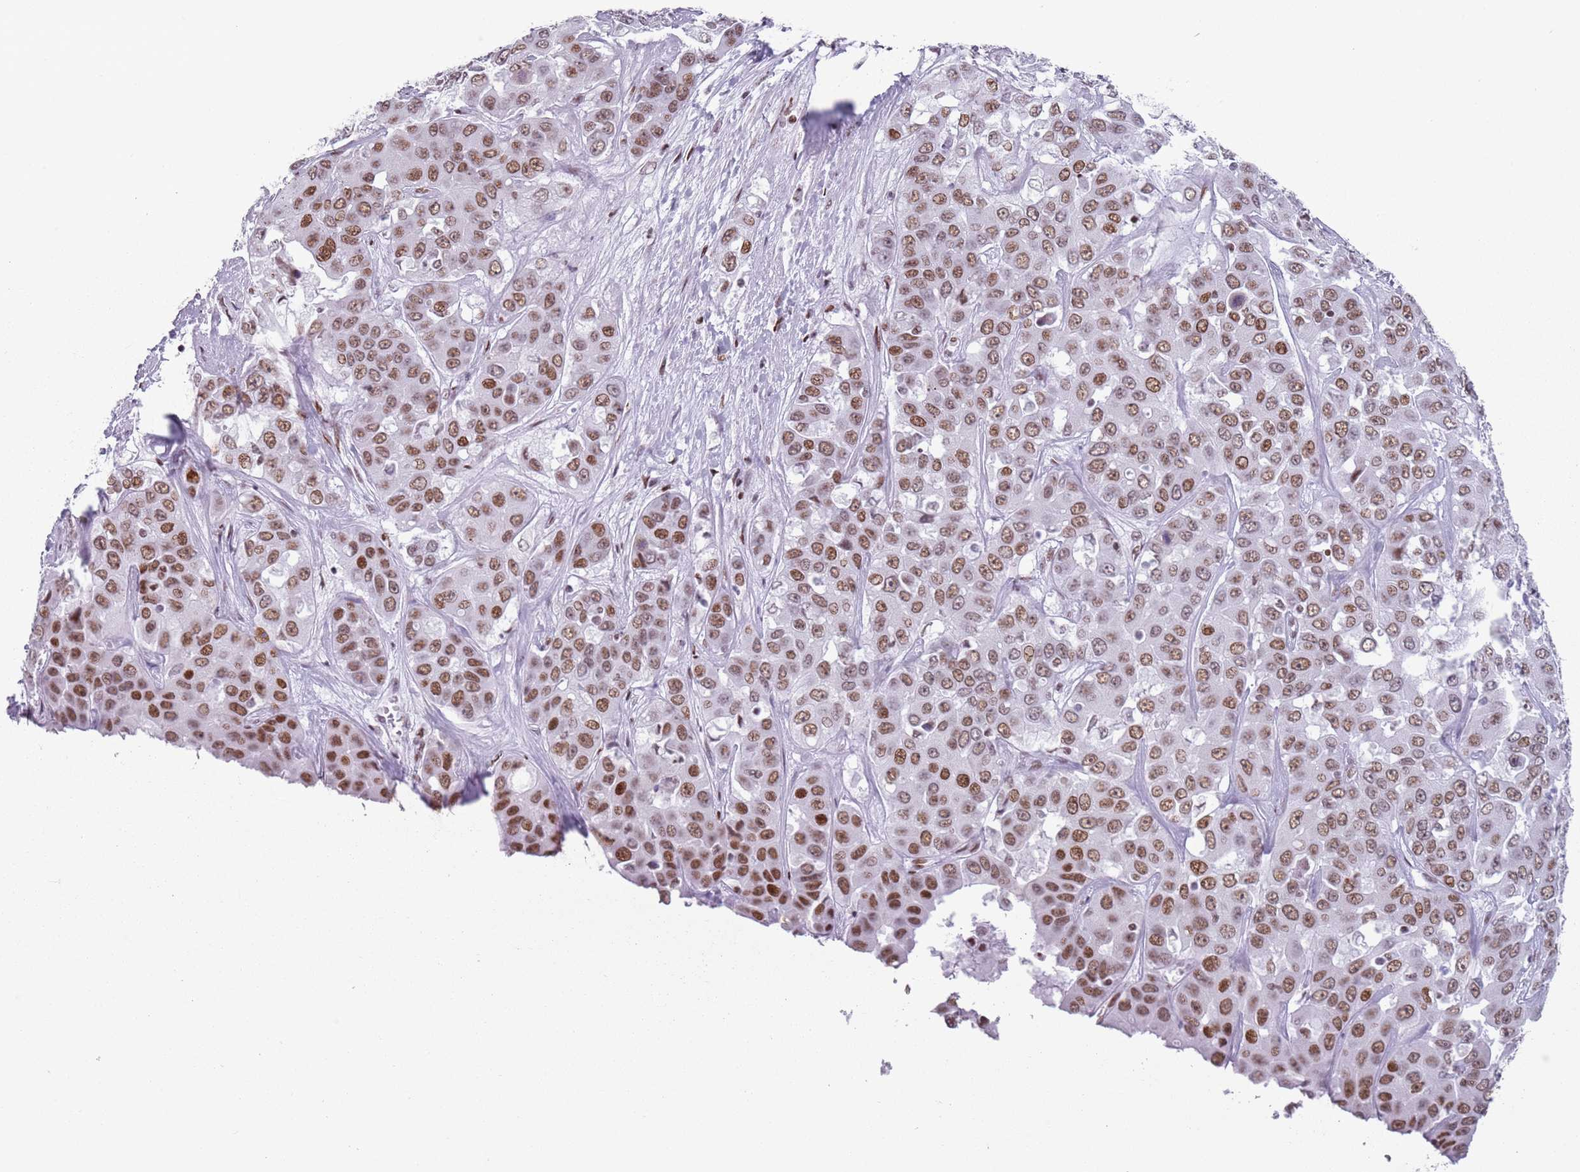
{"staining": {"intensity": "moderate", "quantity": ">75%", "location": "nuclear"}, "tissue": "liver cancer", "cell_type": "Tumor cells", "image_type": "cancer", "snomed": [{"axis": "morphology", "description": "Cholangiocarcinoma"}, {"axis": "topography", "description": "Liver"}], "caption": "Human cholangiocarcinoma (liver) stained with a brown dye displays moderate nuclear positive expression in about >75% of tumor cells.", "gene": "FAM104B", "patient": {"sex": "female", "age": 52}}